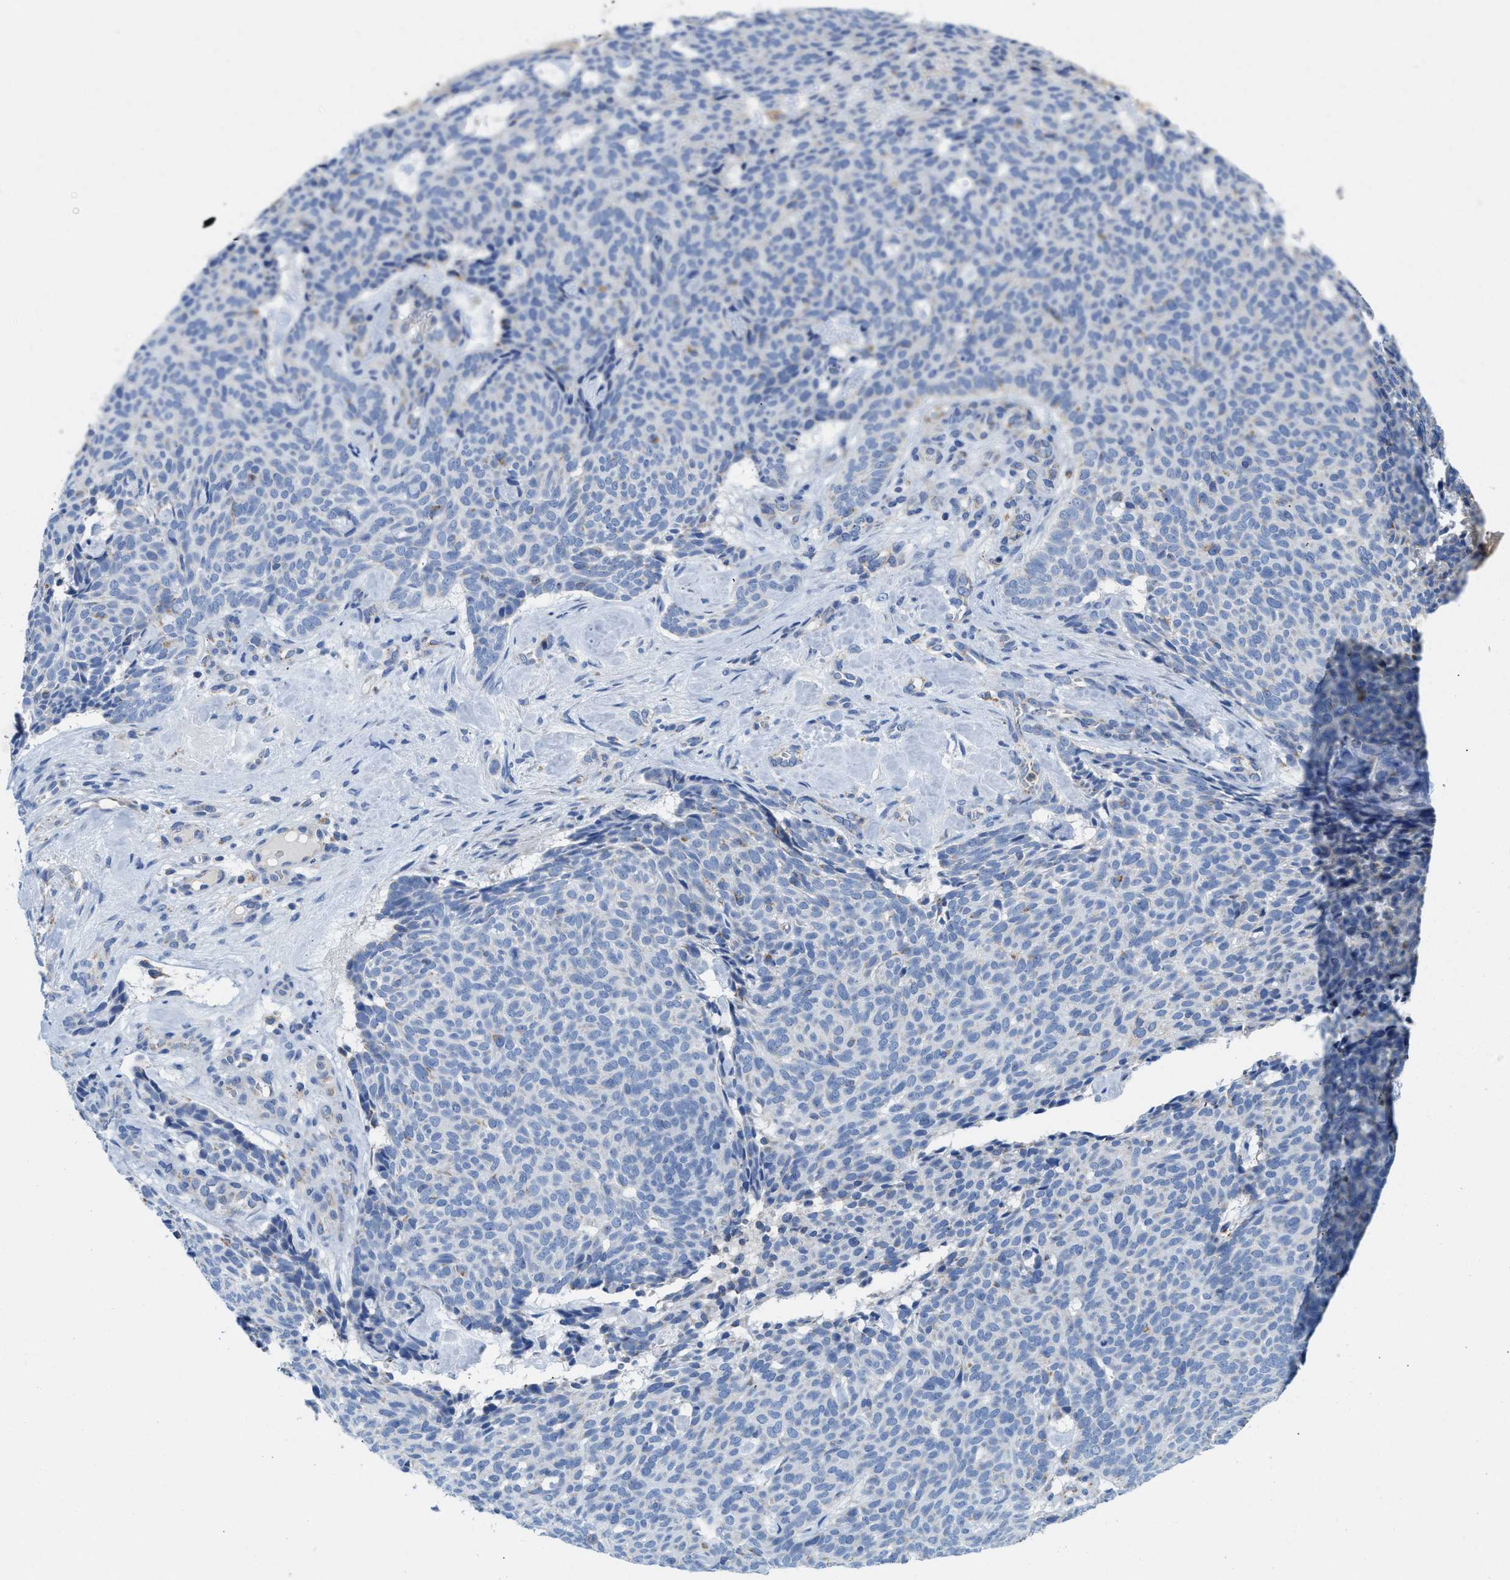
{"staining": {"intensity": "negative", "quantity": "none", "location": "none"}, "tissue": "skin cancer", "cell_type": "Tumor cells", "image_type": "cancer", "snomed": [{"axis": "morphology", "description": "Basal cell carcinoma"}, {"axis": "topography", "description": "Skin"}], "caption": "Human basal cell carcinoma (skin) stained for a protein using immunohistochemistry (IHC) shows no positivity in tumor cells.", "gene": "SLC25A13", "patient": {"sex": "male", "age": 61}}